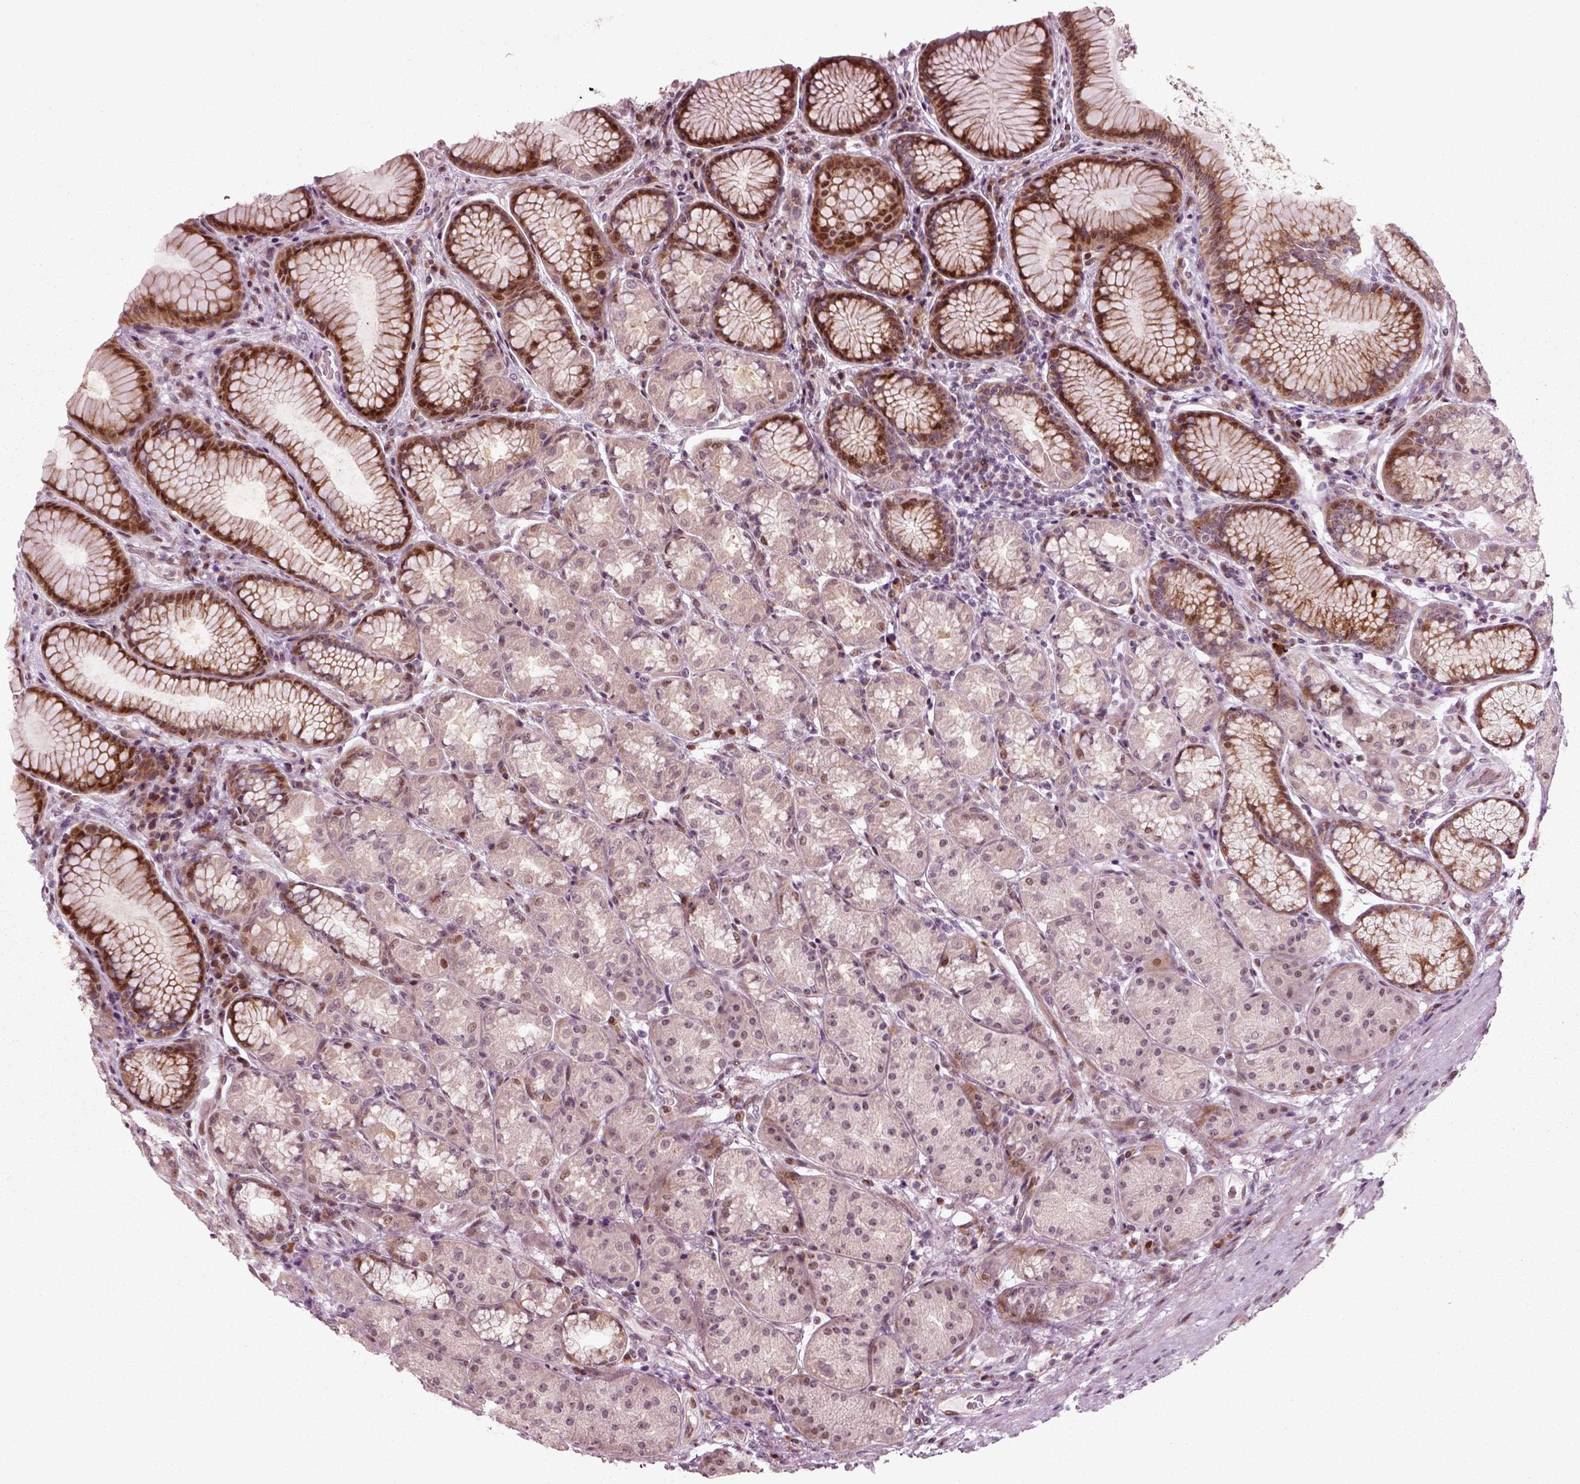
{"staining": {"intensity": "strong", "quantity": "<25%", "location": "nuclear"}, "tissue": "stomach", "cell_type": "Glandular cells", "image_type": "normal", "snomed": [{"axis": "morphology", "description": "Normal tissue, NOS"}, {"axis": "morphology", "description": "Adenocarcinoma, NOS"}, {"axis": "topography", "description": "Stomach"}], "caption": "Strong nuclear protein expression is identified in approximately <25% of glandular cells in stomach.", "gene": "CDC14A", "patient": {"sex": "female", "age": 79}}